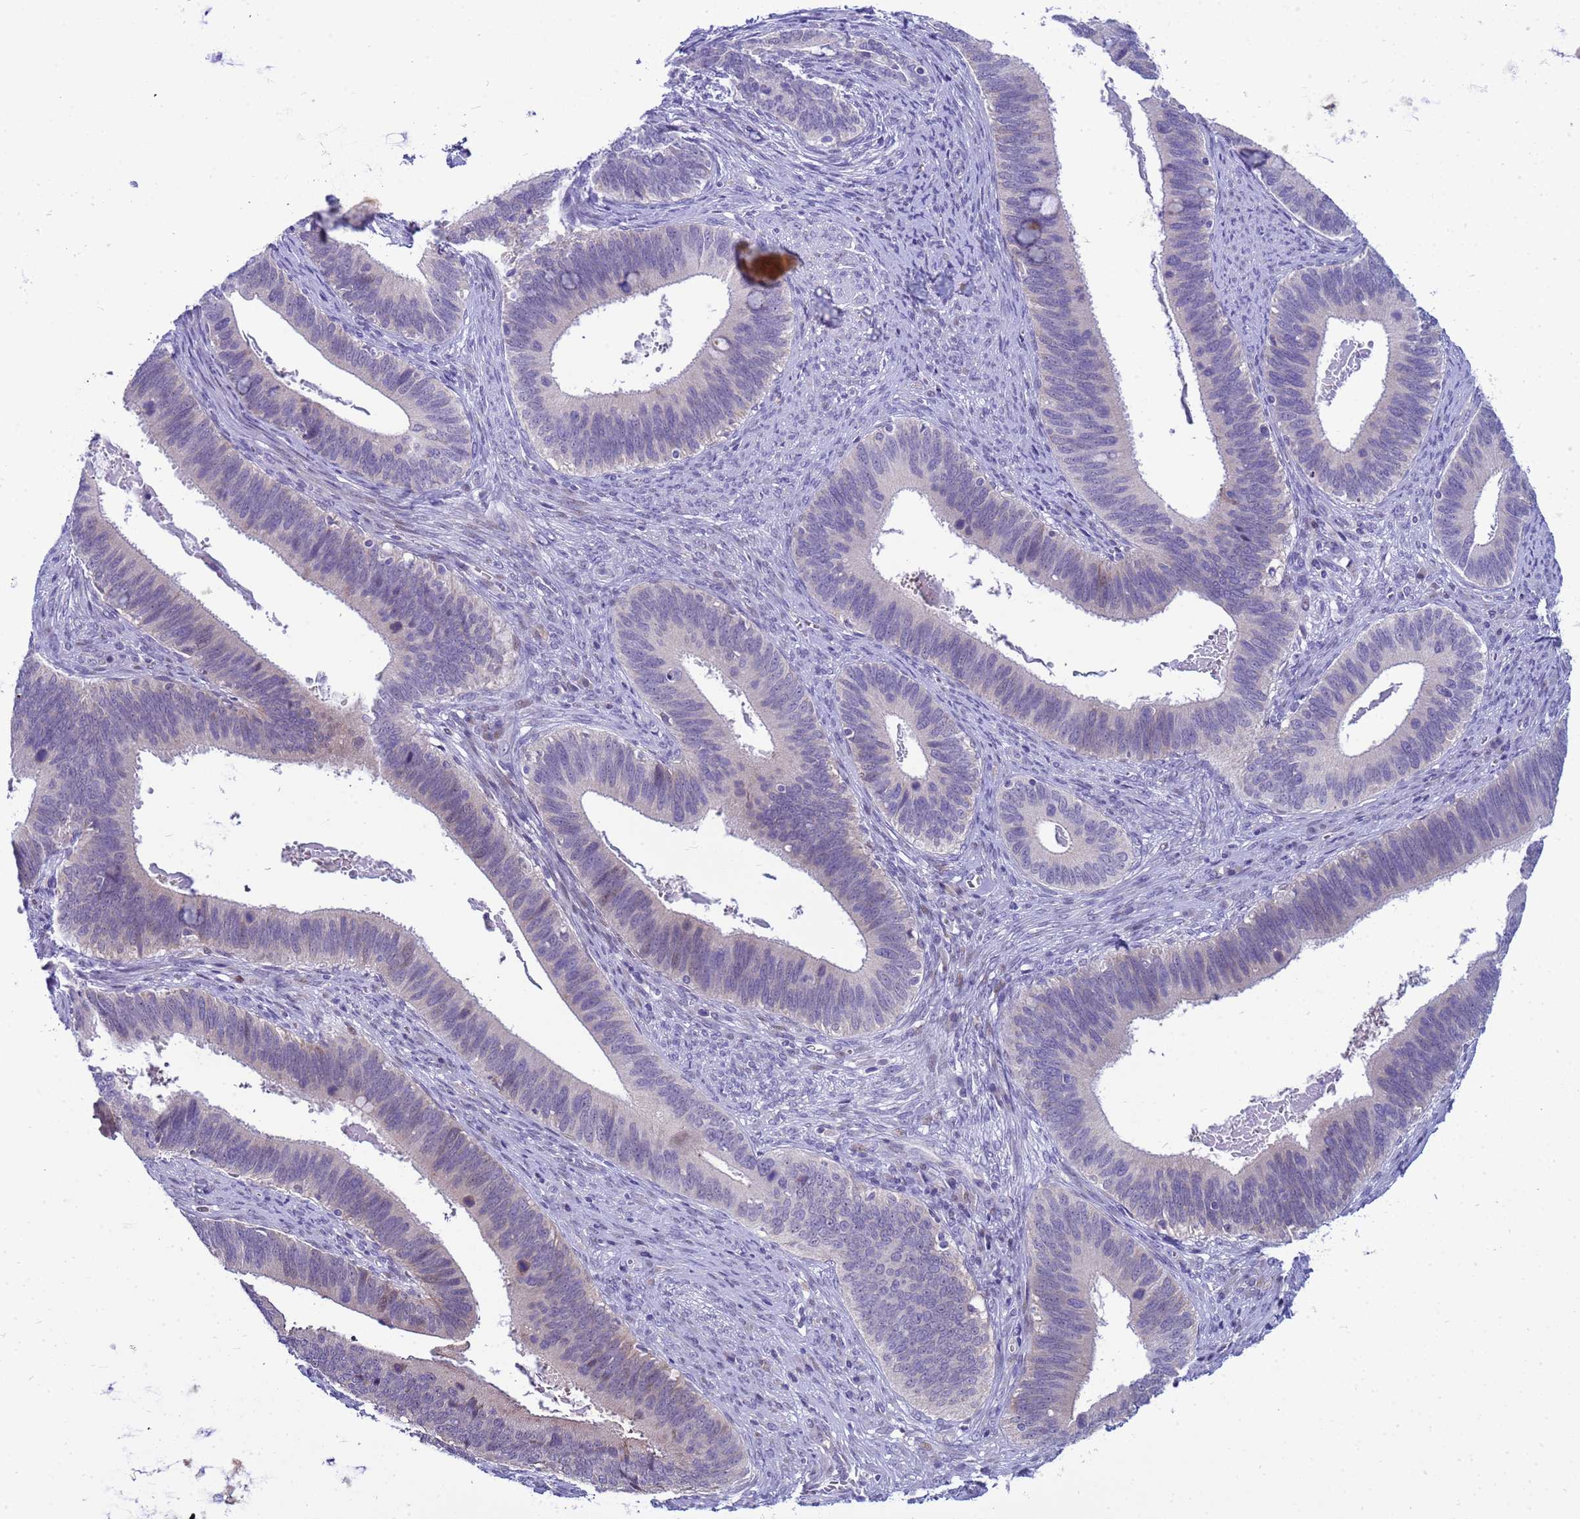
{"staining": {"intensity": "negative", "quantity": "none", "location": "none"}, "tissue": "cervical cancer", "cell_type": "Tumor cells", "image_type": "cancer", "snomed": [{"axis": "morphology", "description": "Adenocarcinoma, NOS"}, {"axis": "topography", "description": "Cervix"}], "caption": "Micrograph shows no protein staining in tumor cells of adenocarcinoma (cervical) tissue. (Immunohistochemistry (ihc), brightfield microscopy, high magnification).", "gene": "LRATD1", "patient": {"sex": "female", "age": 42}}